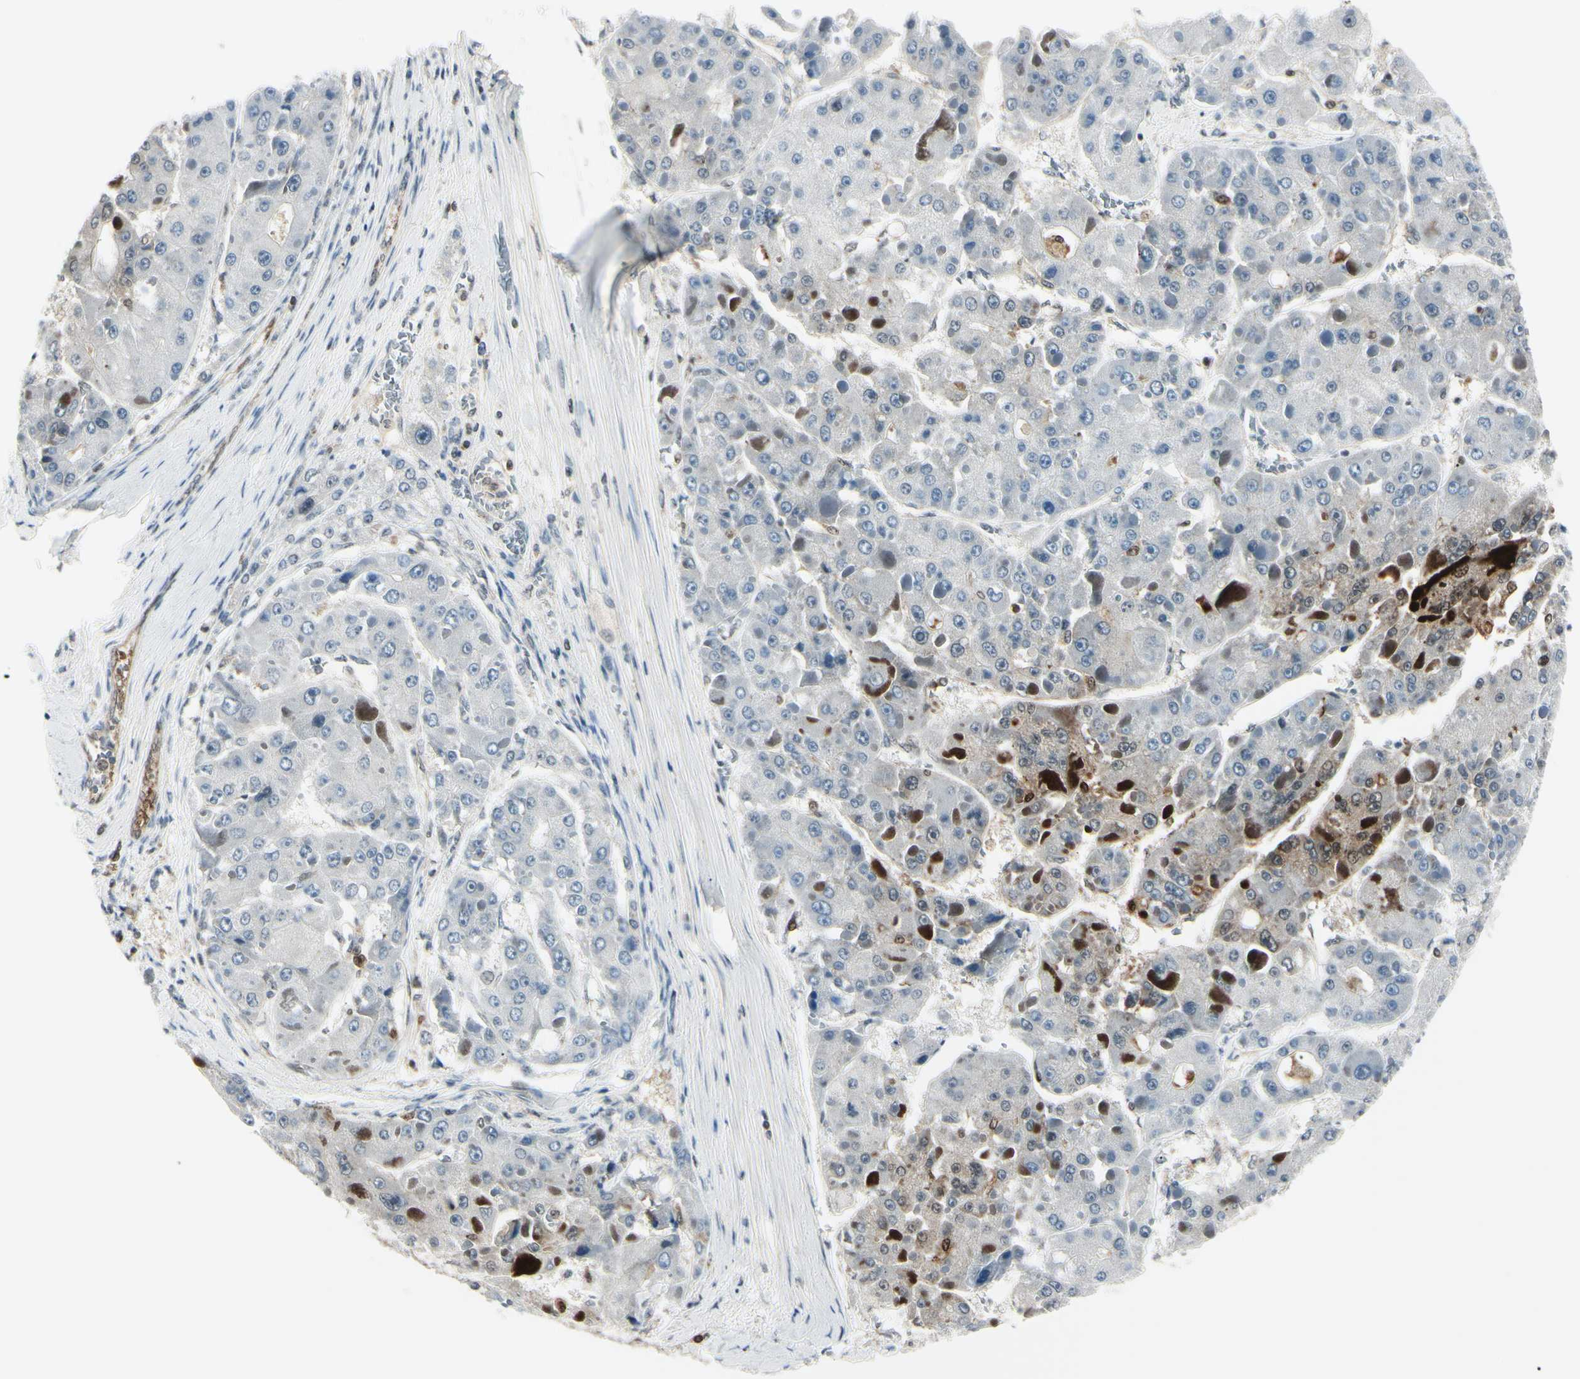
{"staining": {"intensity": "moderate", "quantity": "<25%", "location": "cytoplasmic/membranous"}, "tissue": "liver cancer", "cell_type": "Tumor cells", "image_type": "cancer", "snomed": [{"axis": "morphology", "description": "Carcinoma, Hepatocellular, NOS"}, {"axis": "topography", "description": "Liver"}], "caption": "Immunohistochemical staining of human liver hepatocellular carcinoma reveals moderate cytoplasmic/membranous protein expression in about <25% of tumor cells. (DAB IHC, brown staining for protein, blue staining for nuclei).", "gene": "PGK1", "patient": {"sex": "female", "age": 73}}